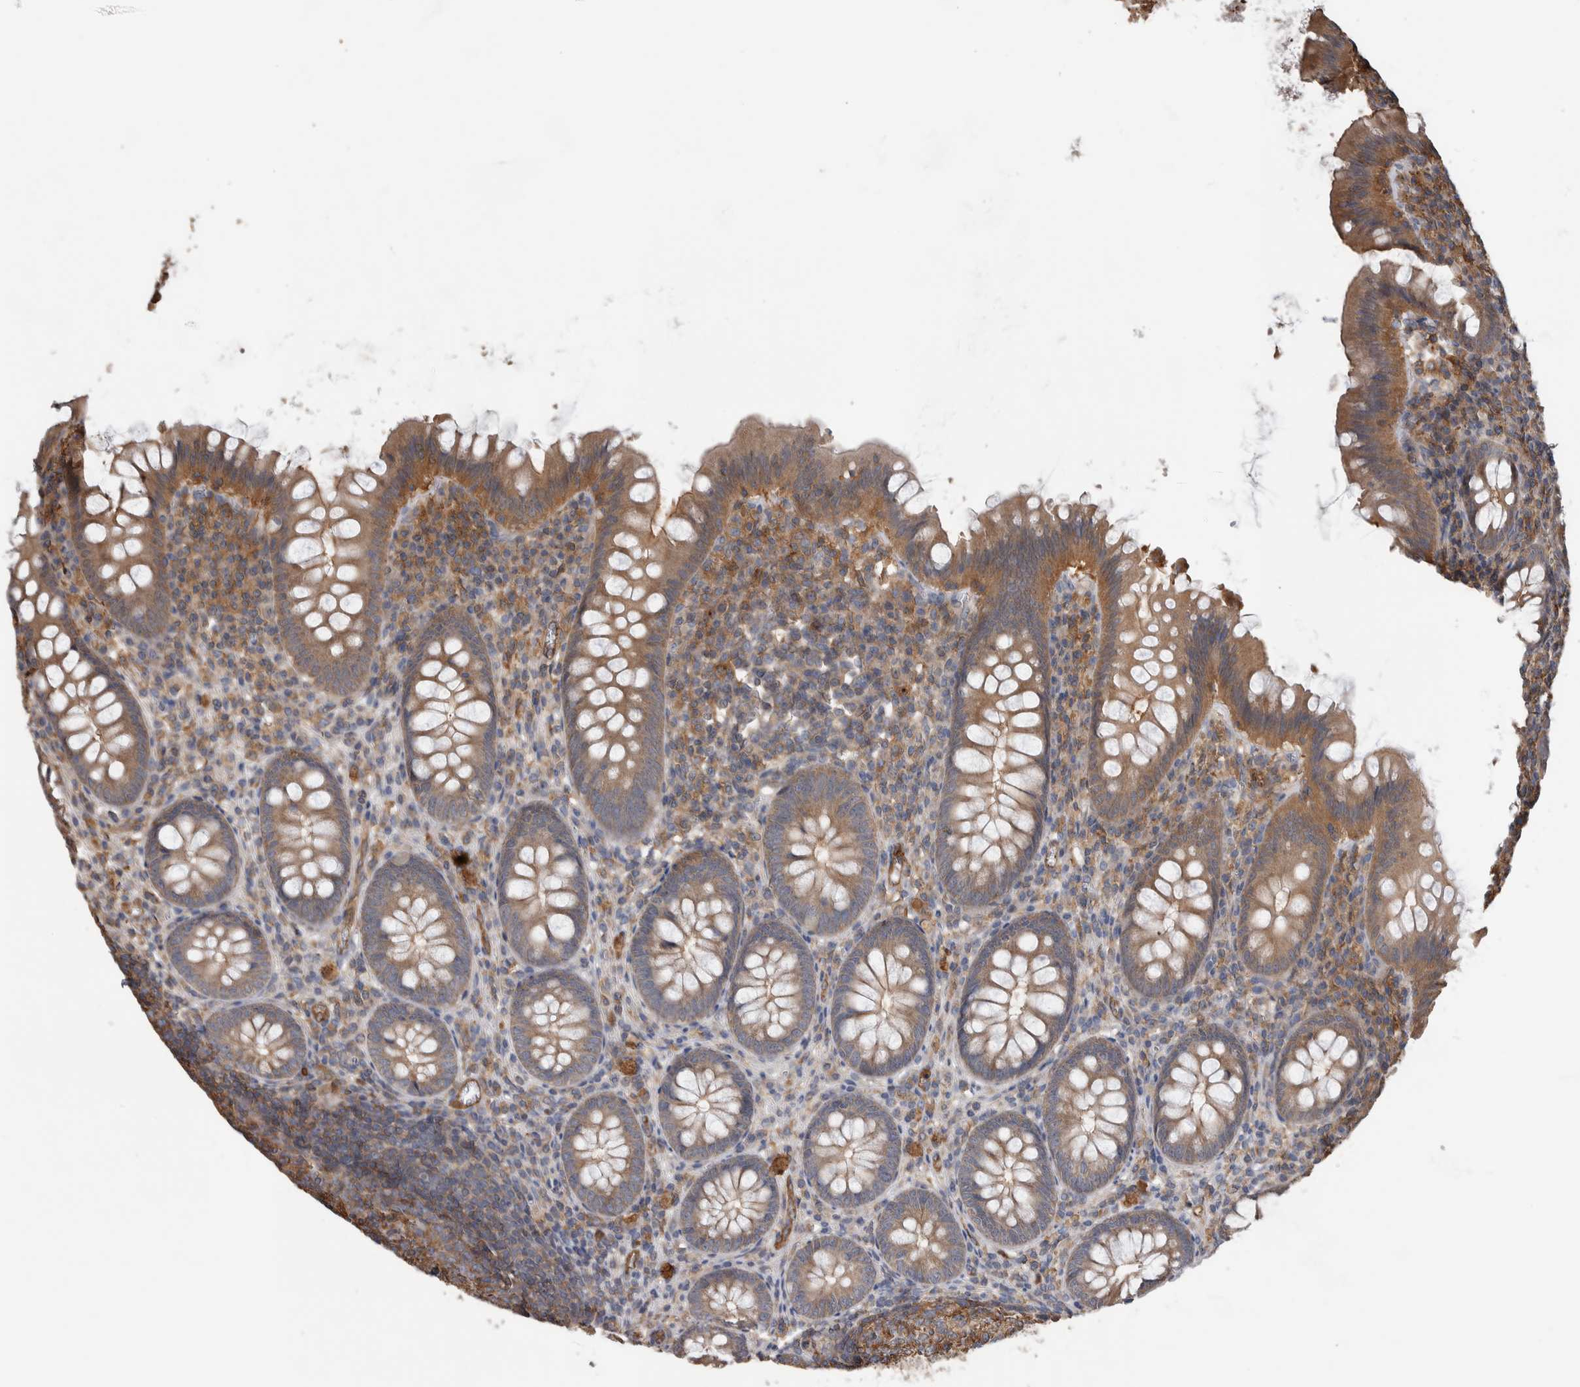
{"staining": {"intensity": "weak", "quantity": ">75%", "location": "cytoplasmic/membranous"}, "tissue": "appendix", "cell_type": "Glandular cells", "image_type": "normal", "snomed": [{"axis": "morphology", "description": "Normal tissue, NOS"}, {"axis": "topography", "description": "Appendix"}], "caption": "Immunohistochemistry (IHC) (DAB (3,3'-diaminobenzidine)) staining of unremarkable appendix shows weak cytoplasmic/membranous protein staining in about >75% of glandular cells.", "gene": "SDCBP", "patient": {"sex": "male", "age": 56}}